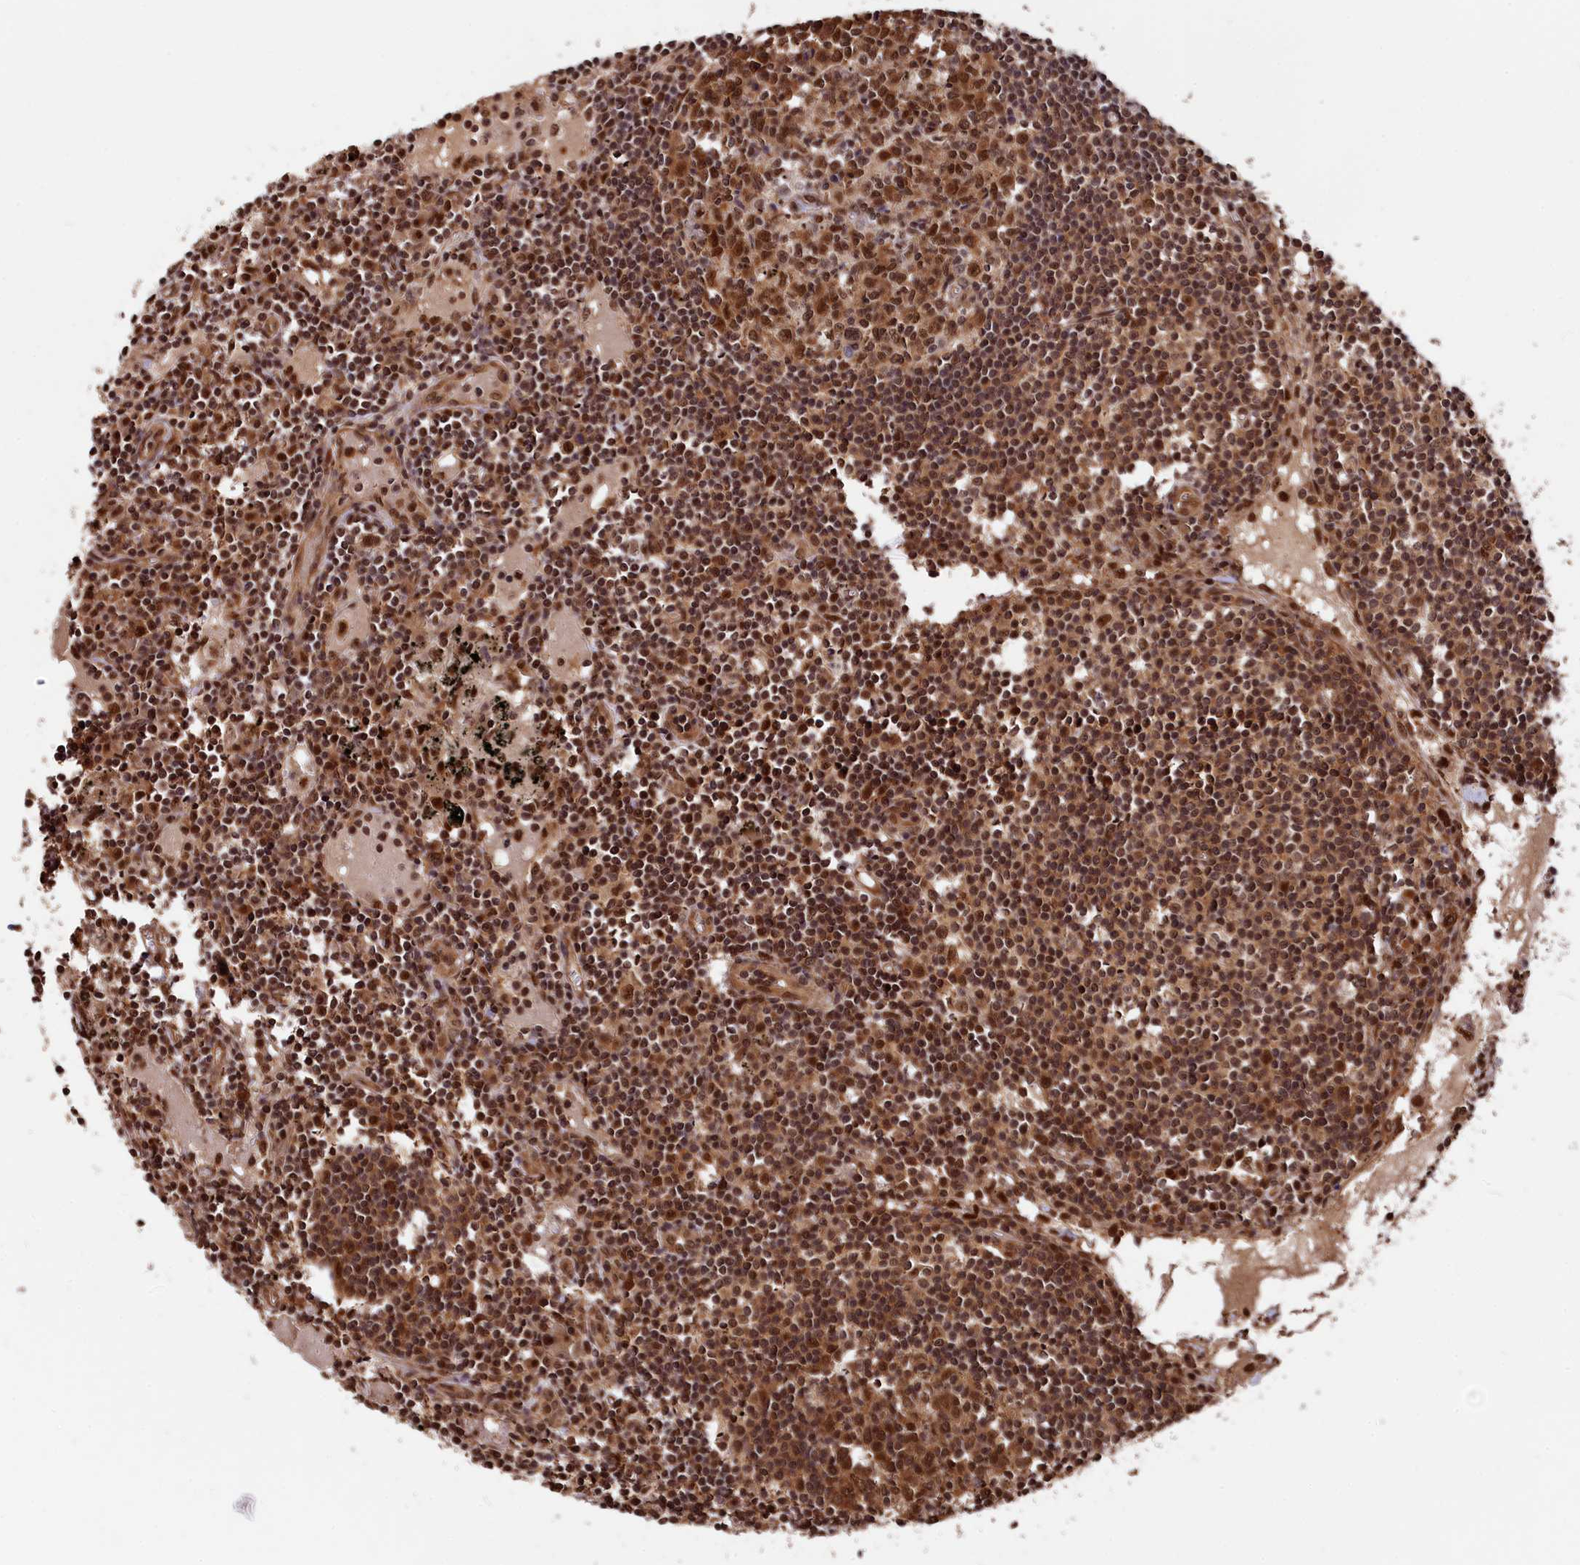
{"staining": {"intensity": "moderate", "quantity": ">75%", "location": "nuclear"}, "tissue": "lymph node", "cell_type": "Germinal center cells", "image_type": "normal", "snomed": [{"axis": "morphology", "description": "Normal tissue, NOS"}, {"axis": "topography", "description": "Lymph node"}], "caption": "Immunohistochemical staining of normal human lymph node exhibits >75% levels of moderate nuclear protein positivity in approximately >75% of germinal center cells. (brown staining indicates protein expression, while blue staining denotes nuclei).", "gene": "ADRM1", "patient": {"sex": "male", "age": 74}}